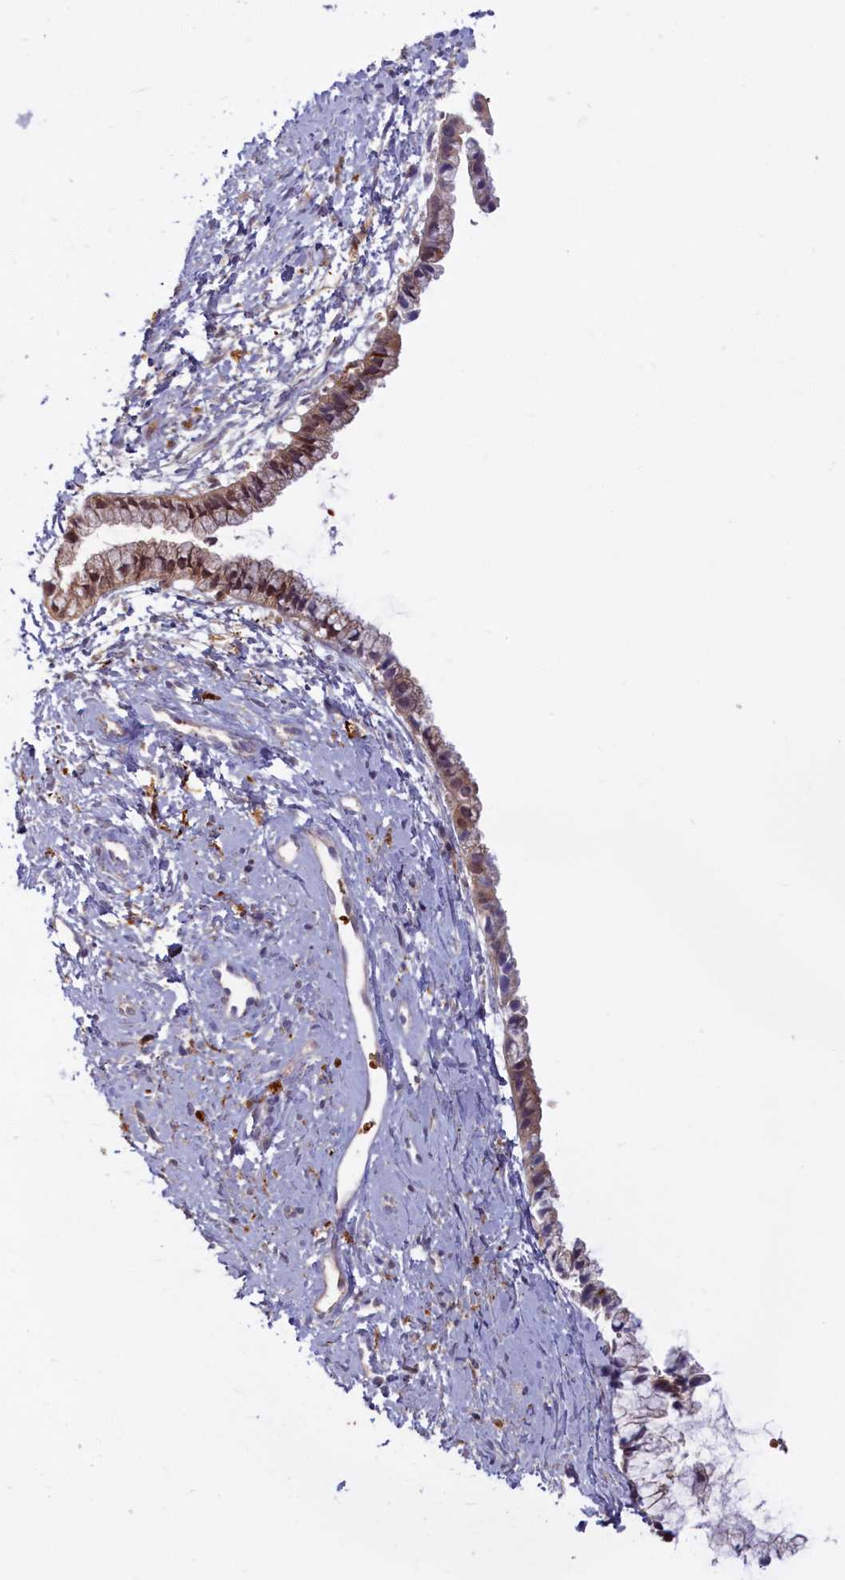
{"staining": {"intensity": "strong", "quantity": ">75%", "location": "cytoplasmic/membranous,nuclear"}, "tissue": "cervix", "cell_type": "Glandular cells", "image_type": "normal", "snomed": [{"axis": "morphology", "description": "Normal tissue, NOS"}, {"axis": "topography", "description": "Cervix"}], "caption": "Approximately >75% of glandular cells in unremarkable human cervix display strong cytoplasmic/membranous,nuclear protein positivity as visualized by brown immunohistochemical staining.", "gene": "BLVRB", "patient": {"sex": "female", "age": 57}}